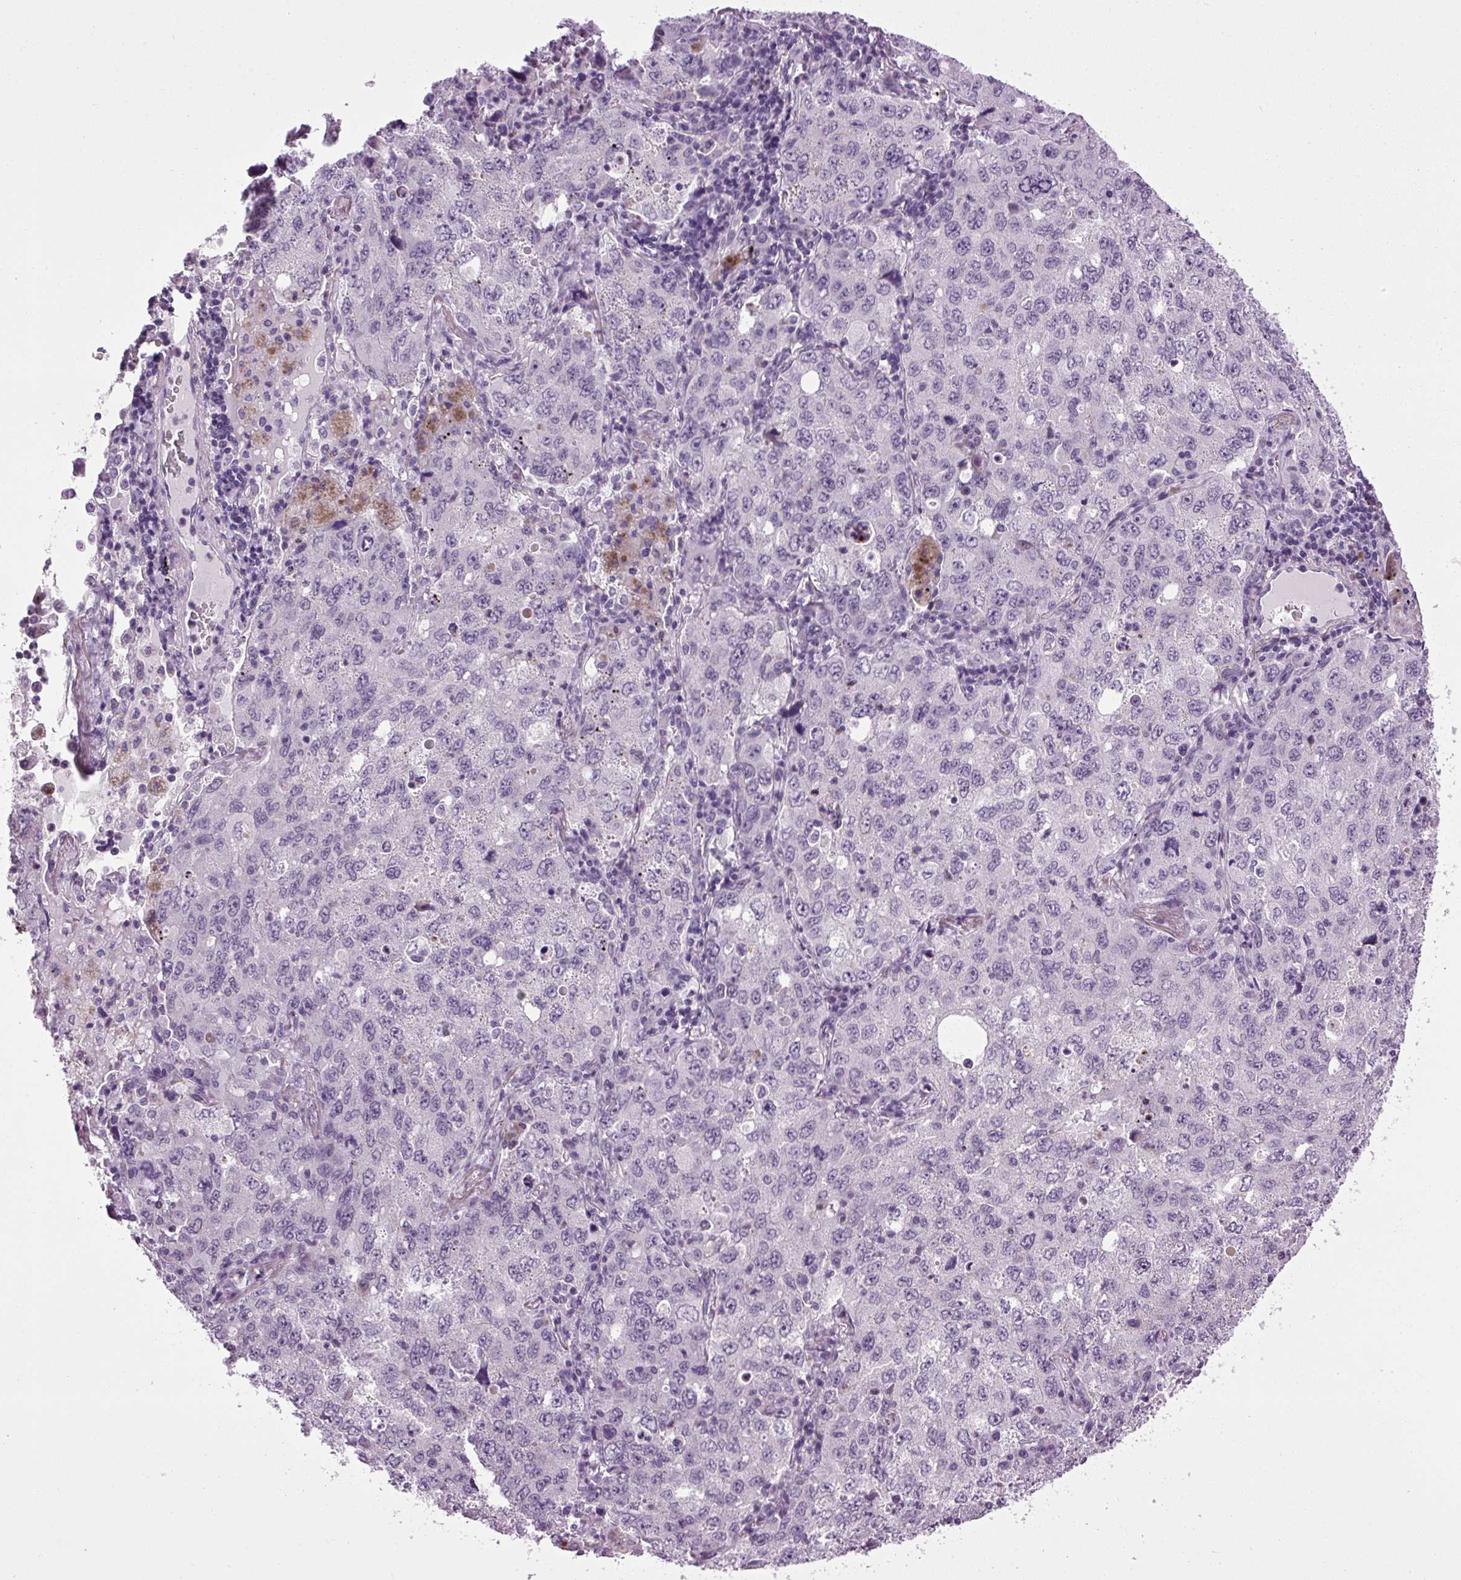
{"staining": {"intensity": "negative", "quantity": "none", "location": "none"}, "tissue": "lung cancer", "cell_type": "Tumor cells", "image_type": "cancer", "snomed": [{"axis": "morphology", "description": "Adenocarcinoma, NOS"}, {"axis": "topography", "description": "Lung"}], "caption": "Tumor cells show no significant positivity in lung cancer.", "gene": "A1CF", "patient": {"sex": "female", "age": 57}}